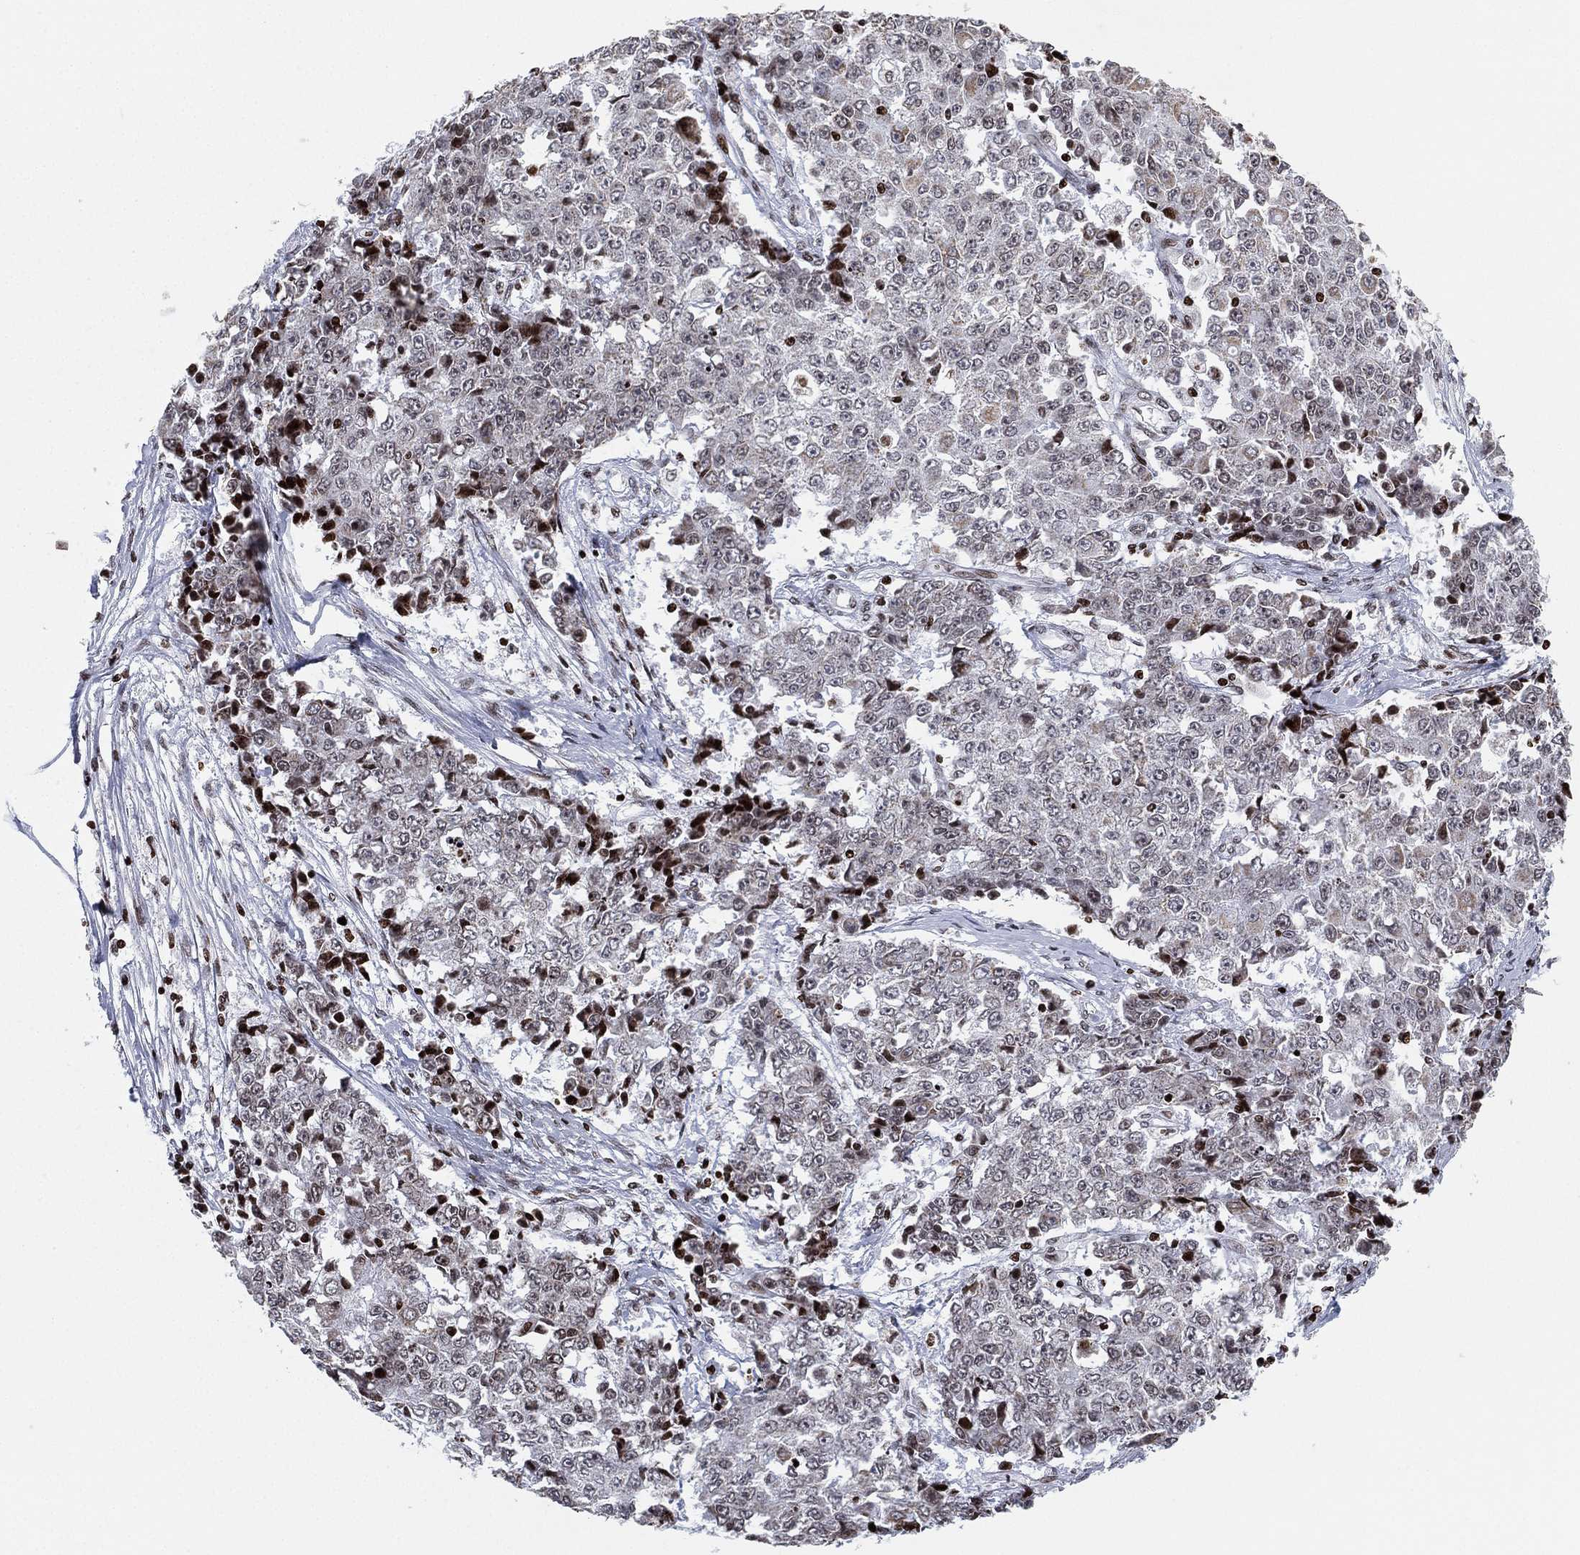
{"staining": {"intensity": "negative", "quantity": "none", "location": "none"}, "tissue": "ovarian cancer", "cell_type": "Tumor cells", "image_type": "cancer", "snomed": [{"axis": "morphology", "description": "Carcinoma, endometroid"}, {"axis": "topography", "description": "Ovary"}], "caption": "Histopathology image shows no protein staining in tumor cells of endometroid carcinoma (ovarian) tissue.", "gene": "MFSD14A", "patient": {"sex": "female", "age": 42}}